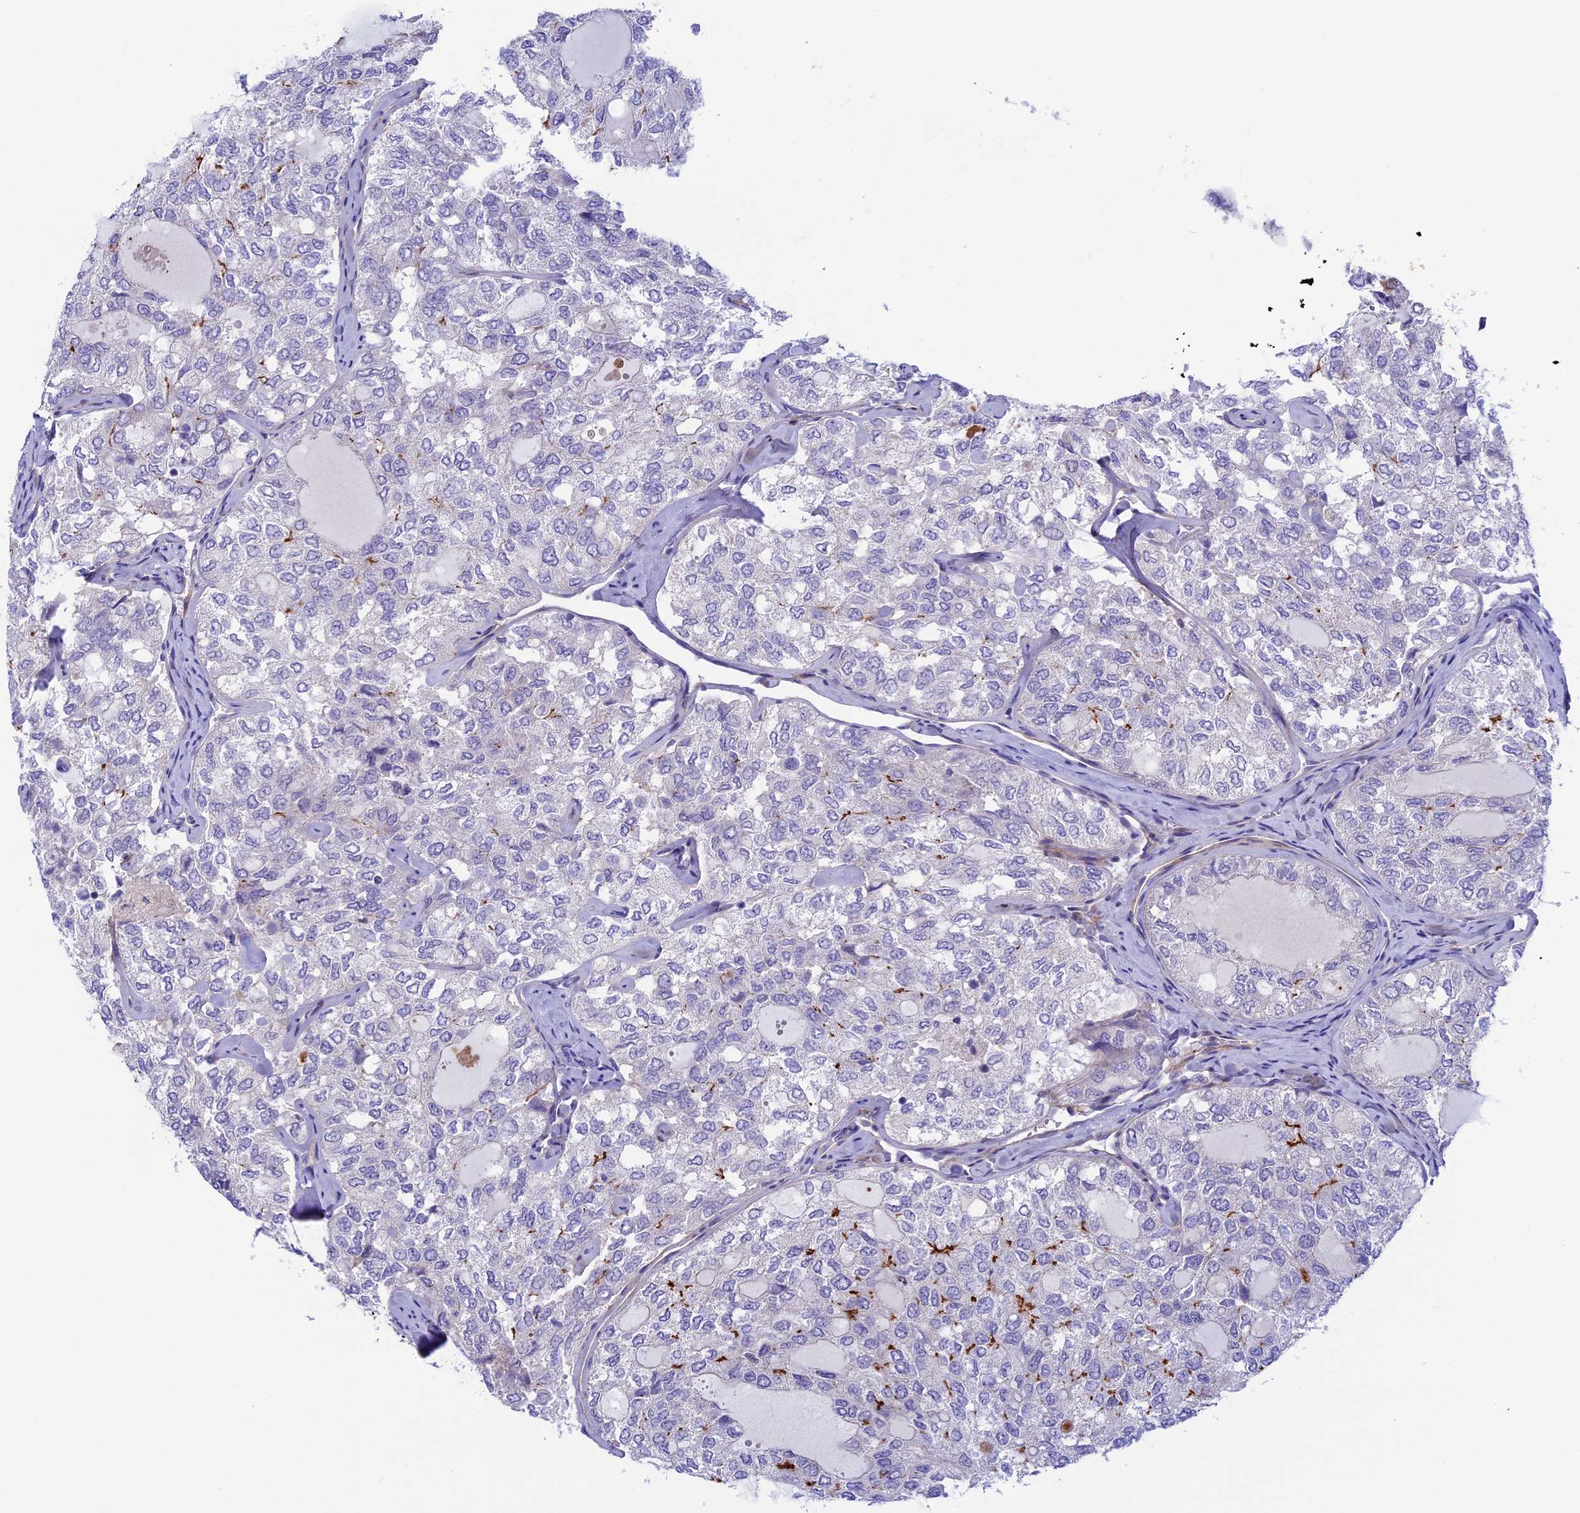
{"staining": {"intensity": "negative", "quantity": "none", "location": "none"}, "tissue": "thyroid cancer", "cell_type": "Tumor cells", "image_type": "cancer", "snomed": [{"axis": "morphology", "description": "Follicular adenoma carcinoma, NOS"}, {"axis": "topography", "description": "Thyroid gland"}], "caption": "A high-resolution micrograph shows IHC staining of thyroid follicular adenoma carcinoma, which exhibits no significant staining in tumor cells. (Immunohistochemistry (ihc), brightfield microscopy, high magnification).", "gene": "LOXL1", "patient": {"sex": "male", "age": 75}}